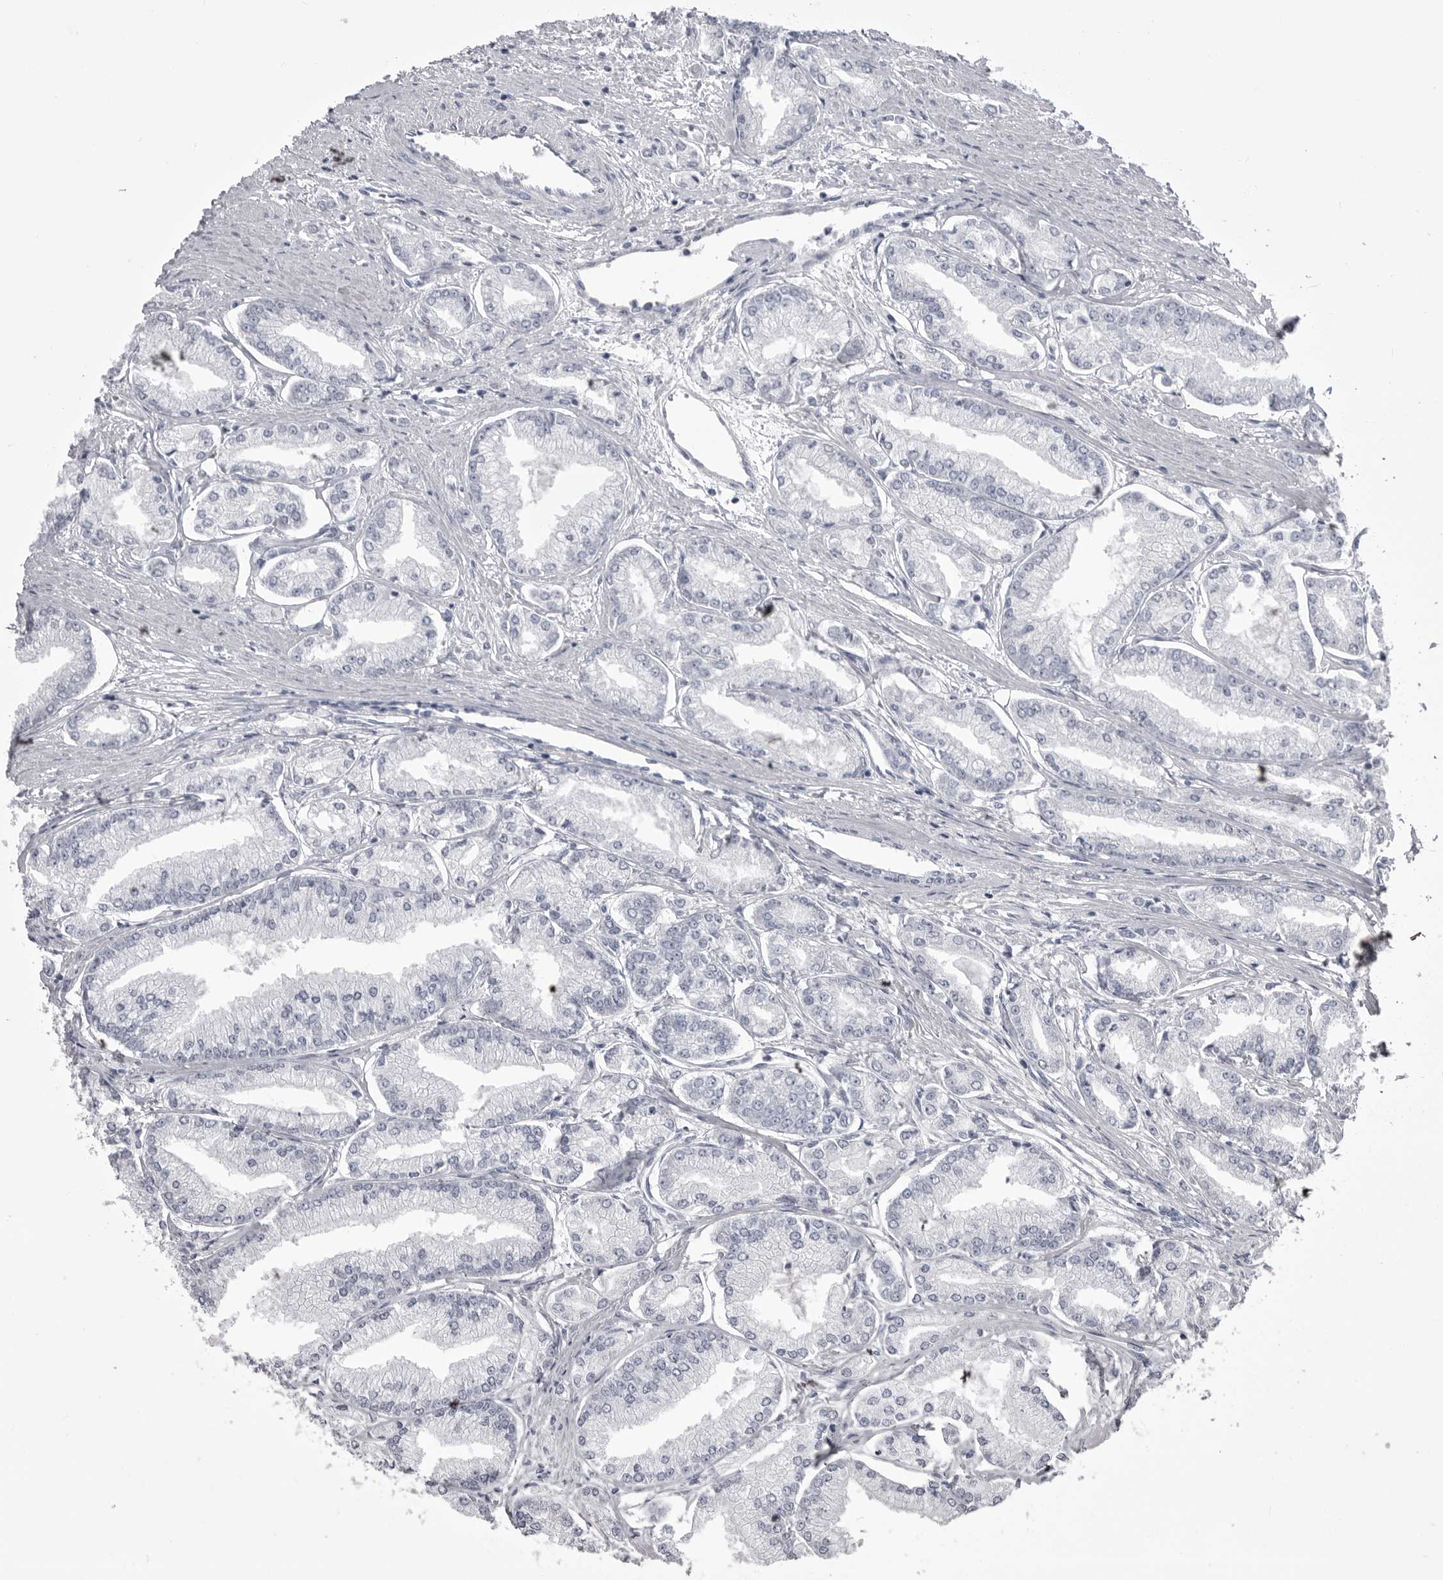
{"staining": {"intensity": "negative", "quantity": "none", "location": "none"}, "tissue": "prostate cancer", "cell_type": "Tumor cells", "image_type": "cancer", "snomed": [{"axis": "morphology", "description": "Adenocarcinoma, Low grade"}, {"axis": "topography", "description": "Prostate"}], "caption": "High power microscopy micrograph of an IHC image of prostate cancer, revealing no significant expression in tumor cells.", "gene": "ANK2", "patient": {"sex": "male", "age": 52}}